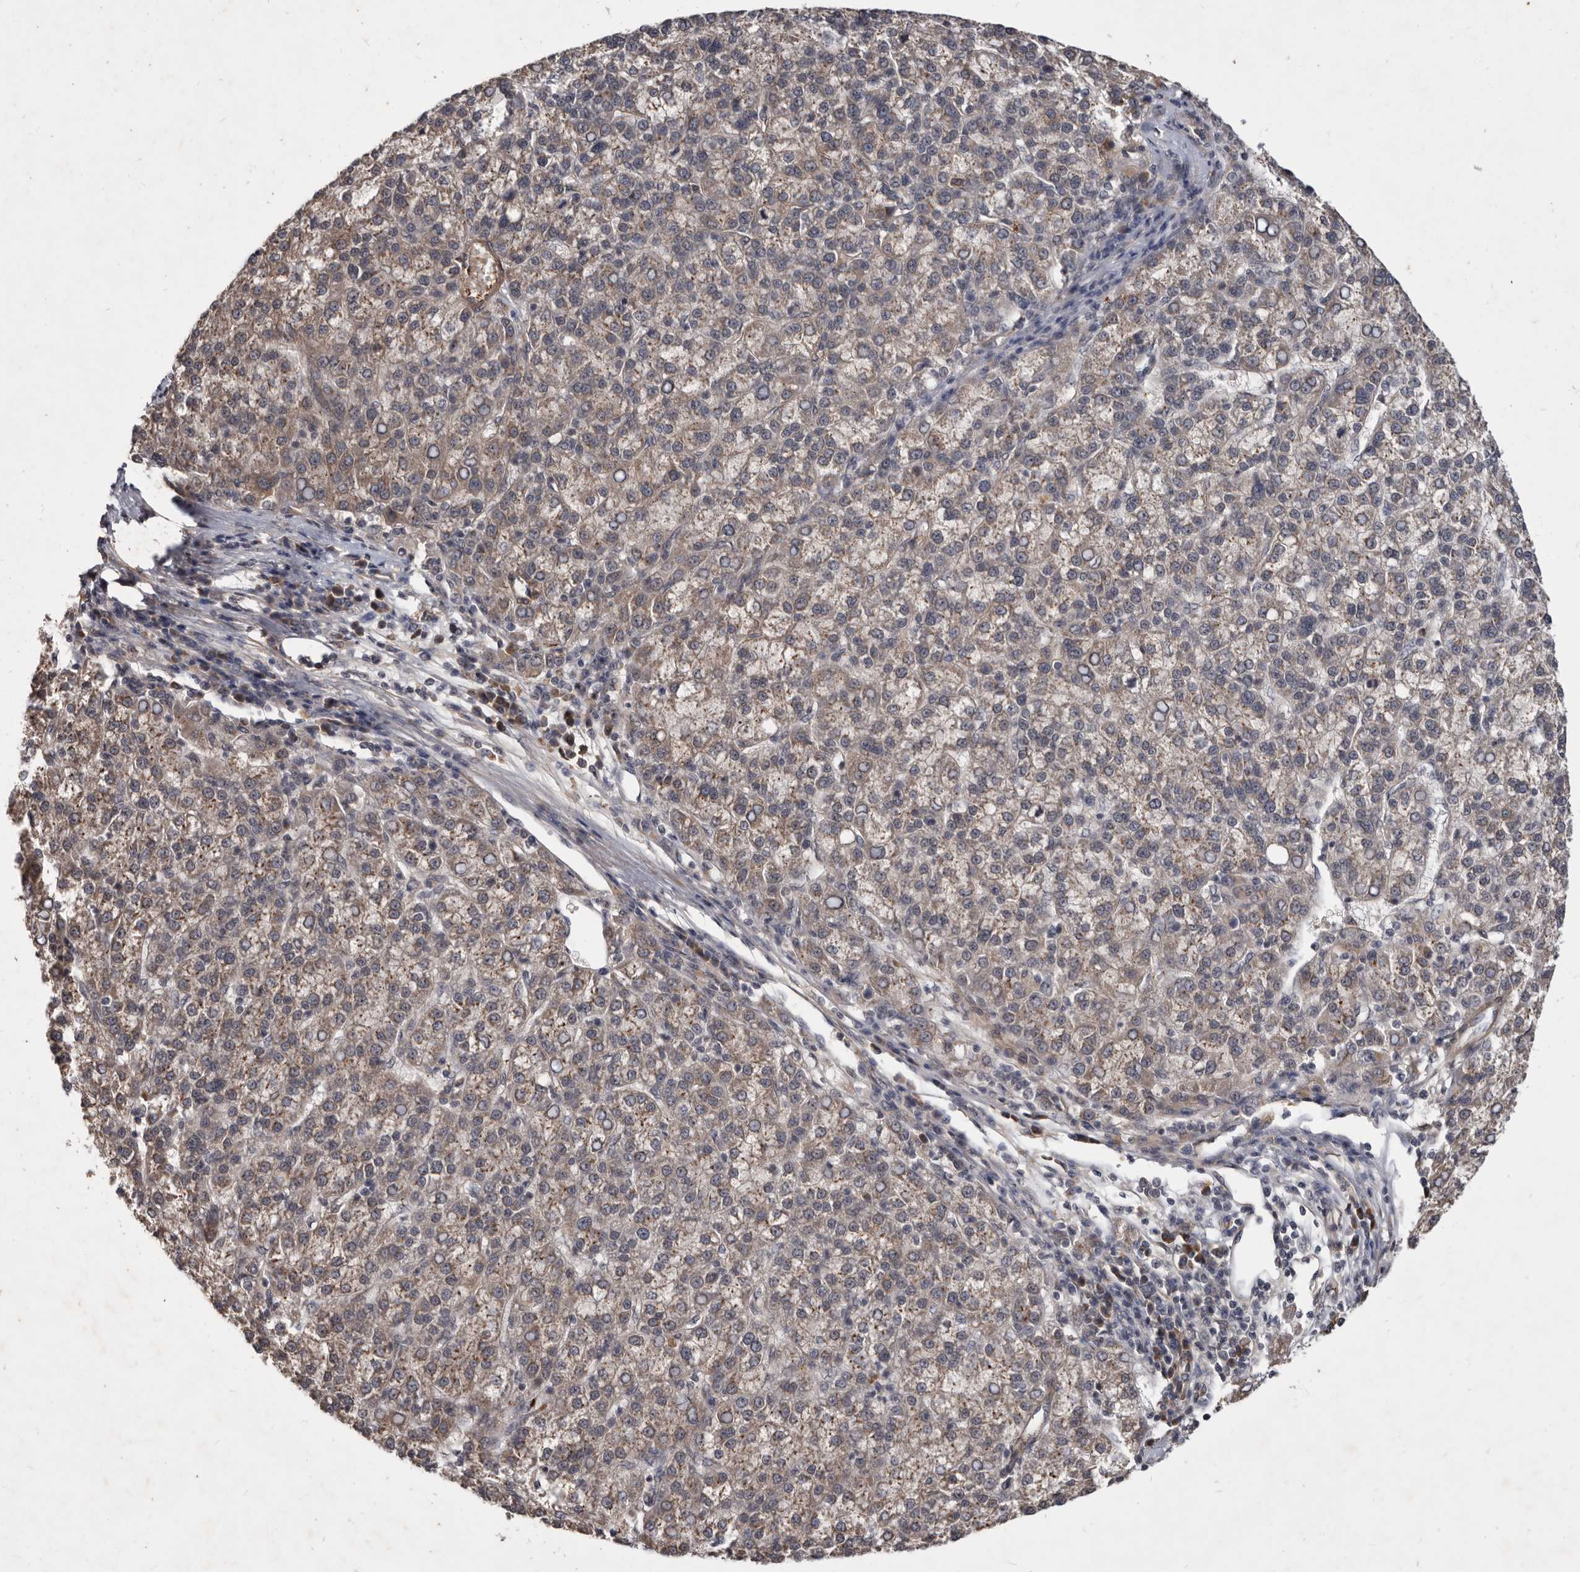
{"staining": {"intensity": "moderate", "quantity": ">75%", "location": "cytoplasmic/membranous"}, "tissue": "liver cancer", "cell_type": "Tumor cells", "image_type": "cancer", "snomed": [{"axis": "morphology", "description": "Carcinoma, Hepatocellular, NOS"}, {"axis": "topography", "description": "Liver"}], "caption": "Liver hepatocellular carcinoma tissue demonstrates moderate cytoplasmic/membranous staining in approximately >75% of tumor cells", "gene": "DNAJC28", "patient": {"sex": "female", "age": 58}}